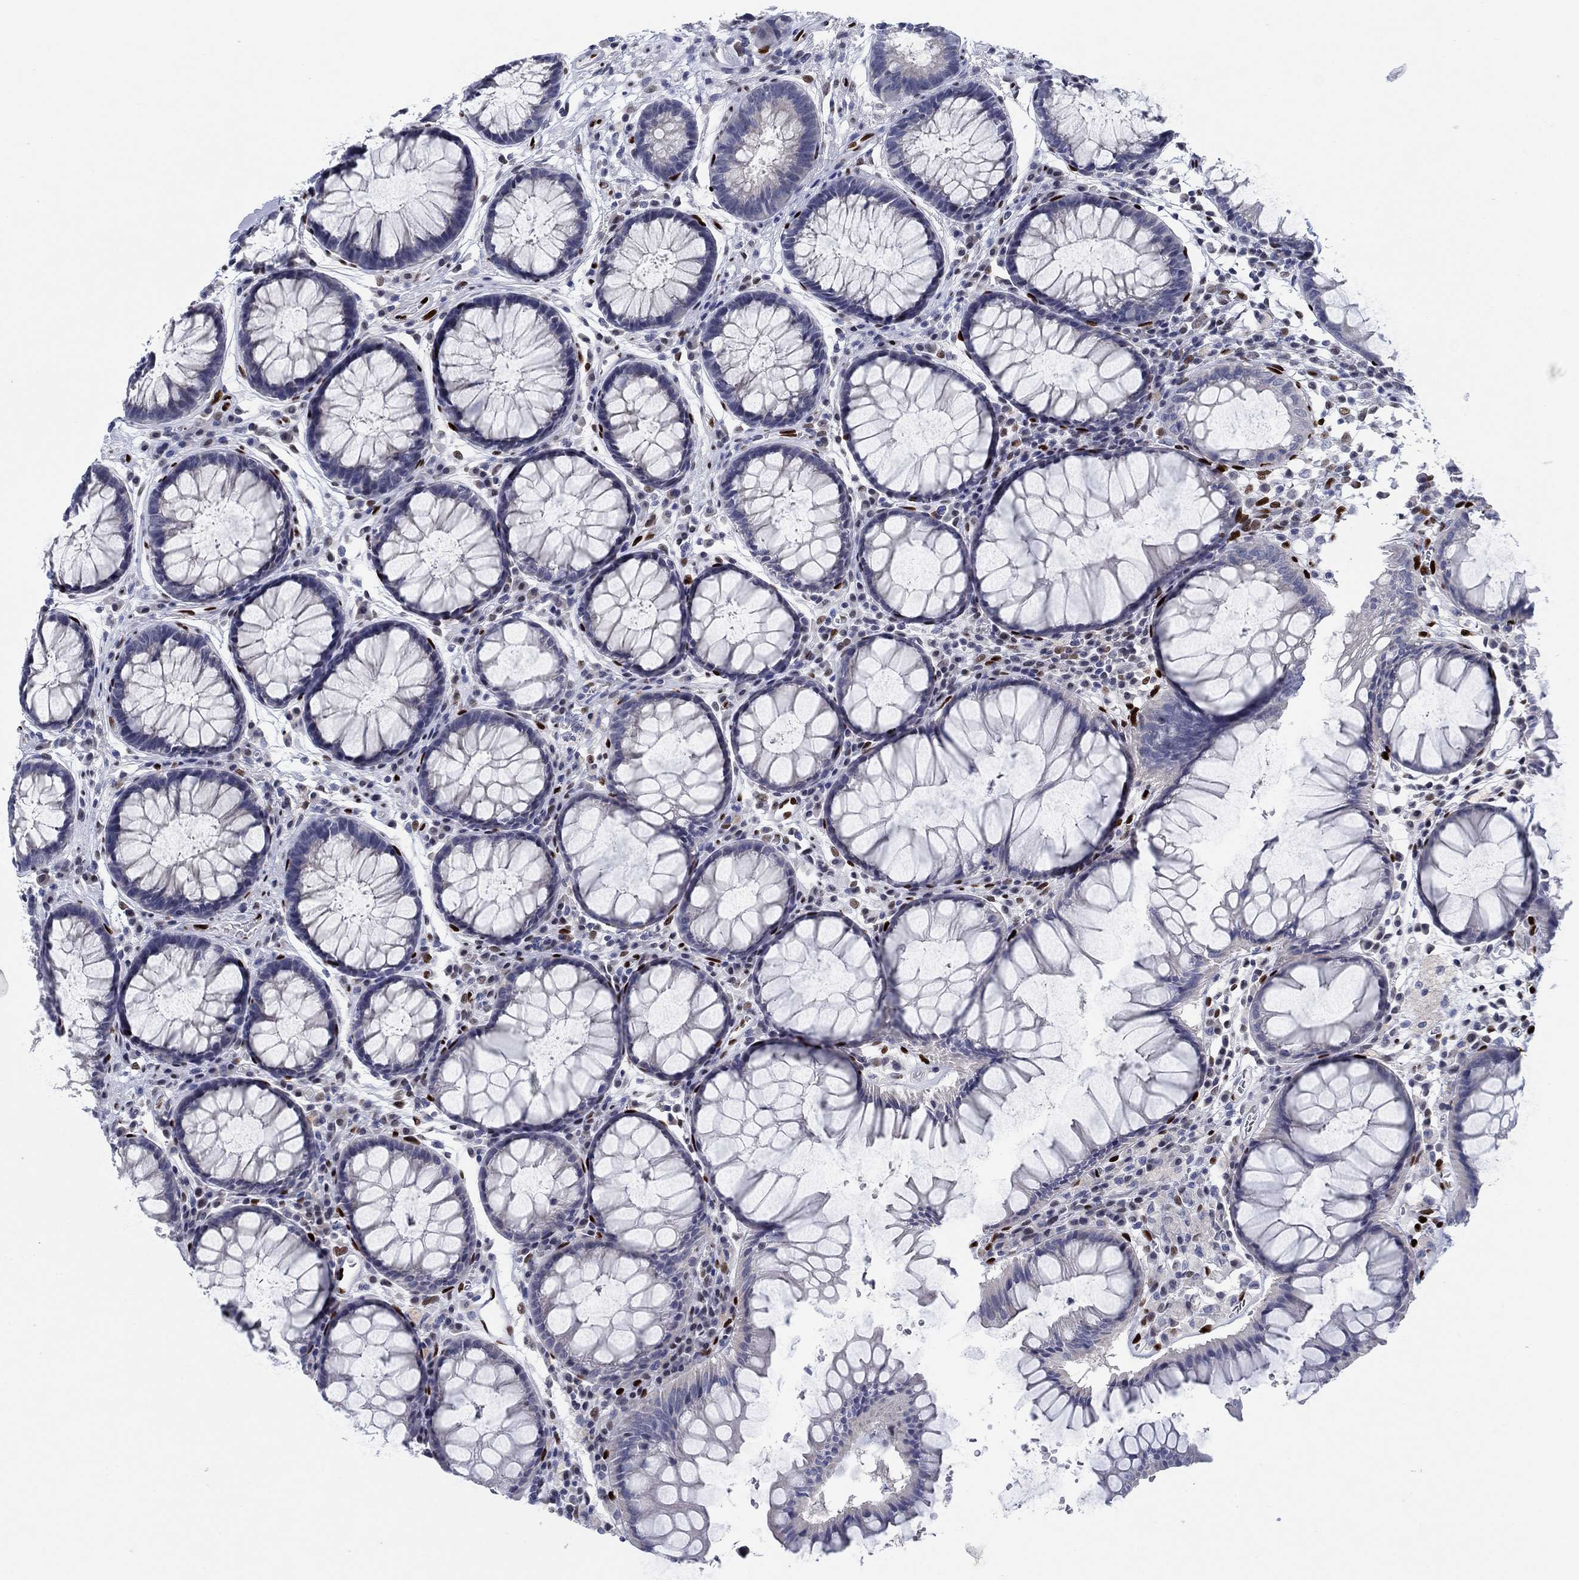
{"staining": {"intensity": "negative", "quantity": "none", "location": "none"}, "tissue": "rectum", "cell_type": "Glandular cells", "image_type": "normal", "snomed": [{"axis": "morphology", "description": "Normal tissue, NOS"}, {"axis": "topography", "description": "Rectum"}], "caption": "Photomicrograph shows no protein staining in glandular cells of unremarkable rectum.", "gene": "ZEB1", "patient": {"sex": "female", "age": 68}}